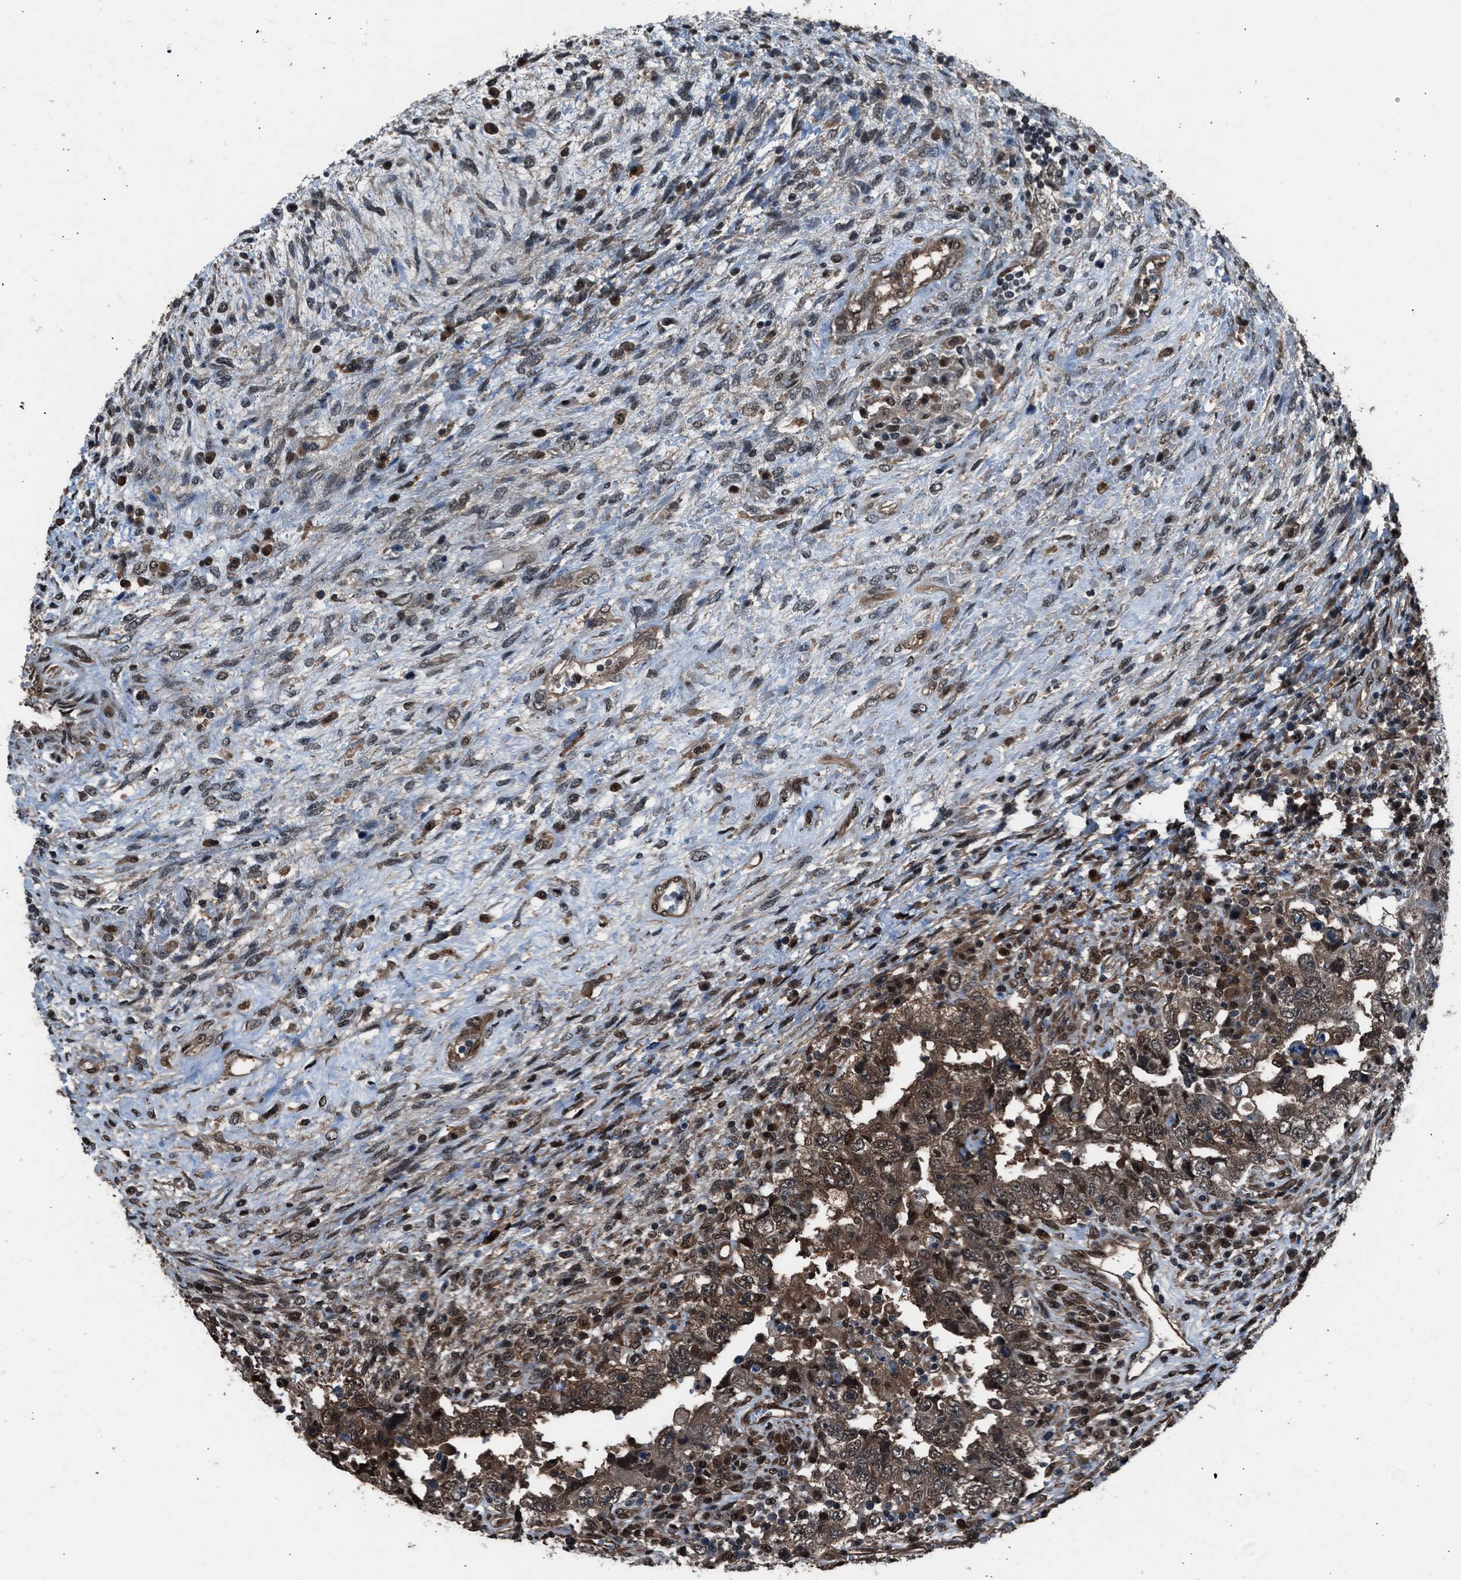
{"staining": {"intensity": "moderate", "quantity": ">75%", "location": "cytoplasmic/membranous,nuclear"}, "tissue": "testis cancer", "cell_type": "Tumor cells", "image_type": "cancer", "snomed": [{"axis": "morphology", "description": "Carcinoma, Embryonal, NOS"}, {"axis": "topography", "description": "Testis"}], "caption": "Immunohistochemistry (IHC) of testis cancer demonstrates medium levels of moderate cytoplasmic/membranous and nuclear staining in approximately >75% of tumor cells. The protein is shown in brown color, while the nuclei are stained blue.", "gene": "YWHAG", "patient": {"sex": "male", "age": 26}}